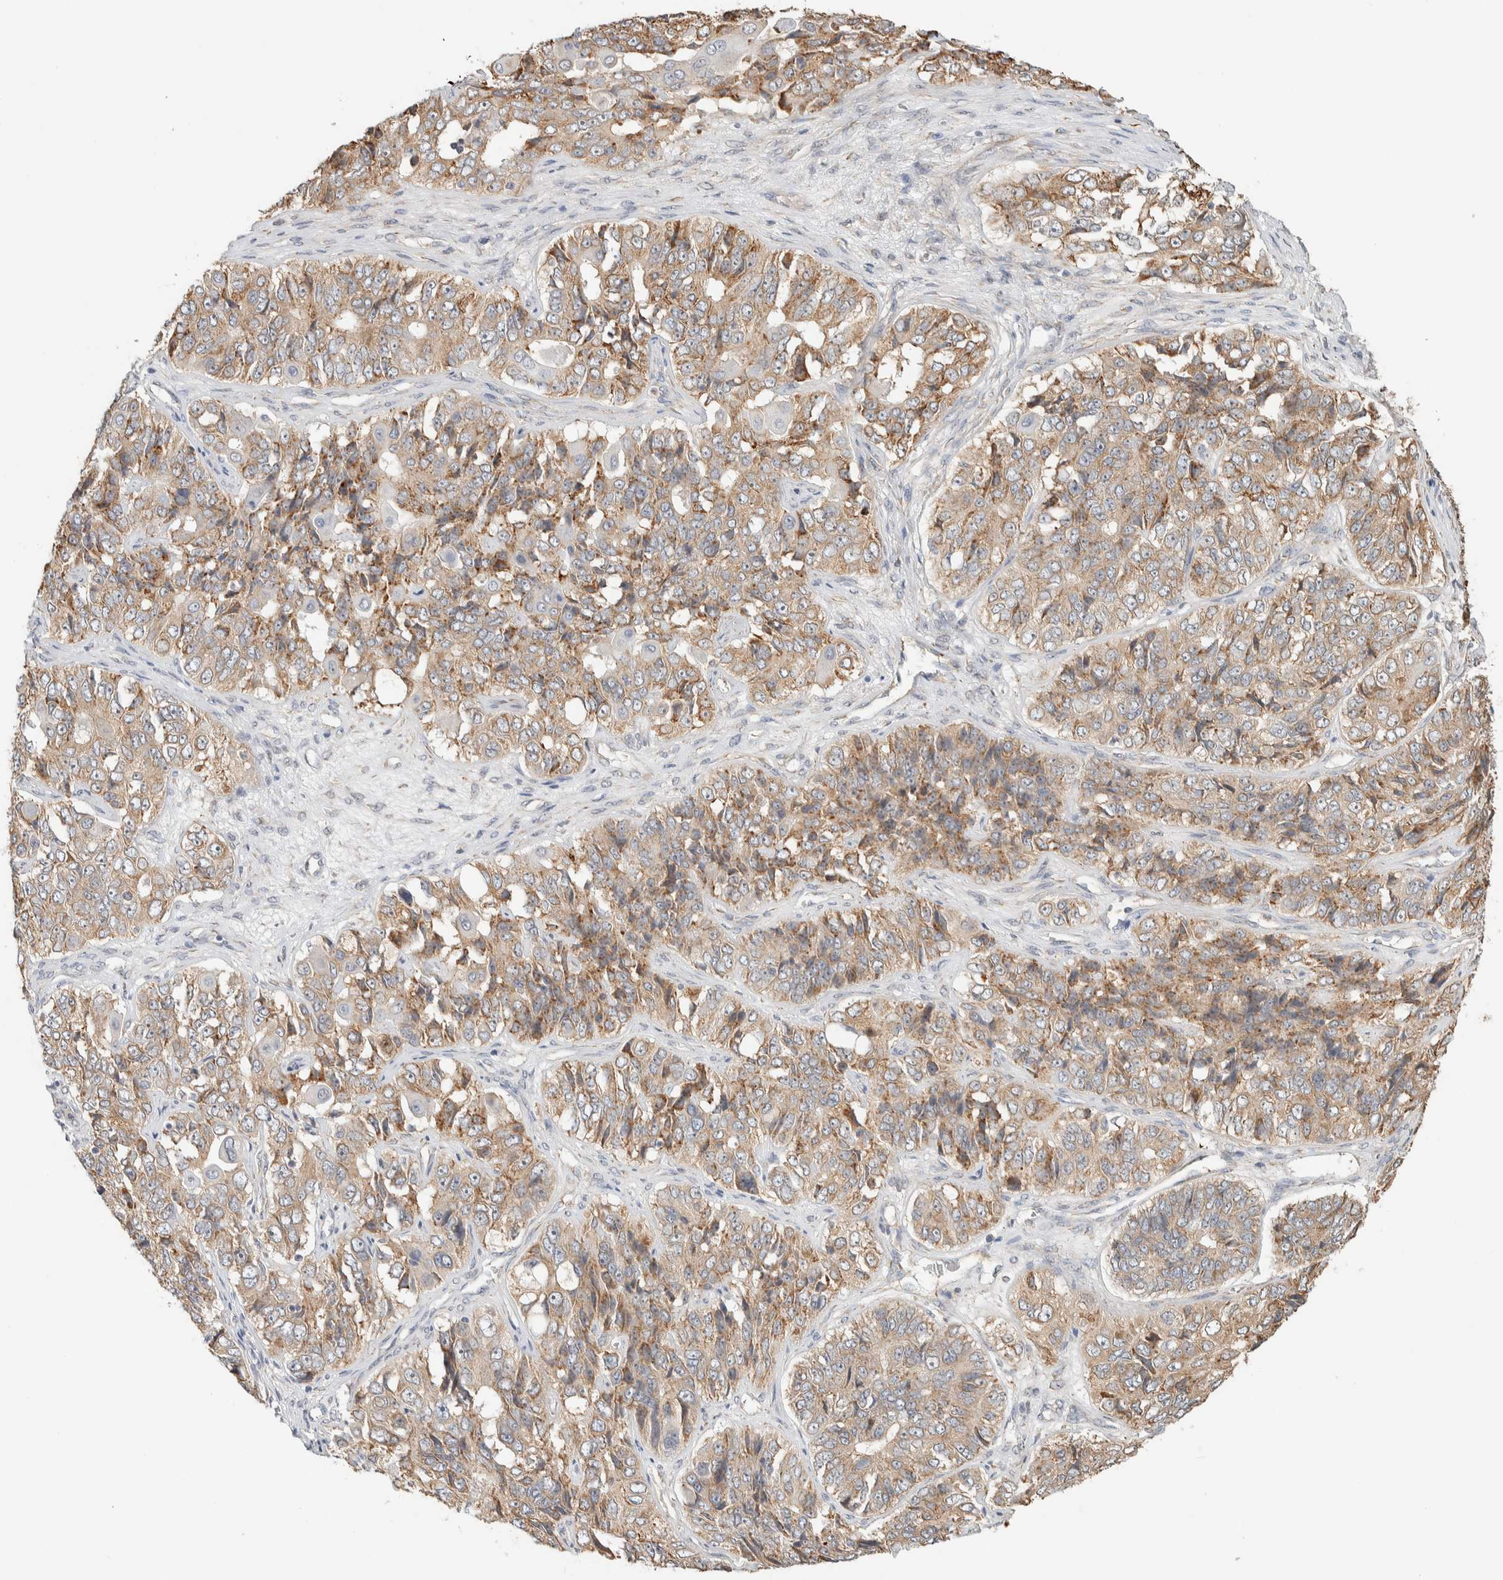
{"staining": {"intensity": "weak", "quantity": ">75%", "location": "cytoplasmic/membranous"}, "tissue": "ovarian cancer", "cell_type": "Tumor cells", "image_type": "cancer", "snomed": [{"axis": "morphology", "description": "Carcinoma, endometroid"}, {"axis": "topography", "description": "Ovary"}], "caption": "Ovarian cancer (endometroid carcinoma) tissue exhibits weak cytoplasmic/membranous staining in approximately >75% of tumor cells, visualized by immunohistochemistry.", "gene": "KLHL40", "patient": {"sex": "female", "age": 51}}